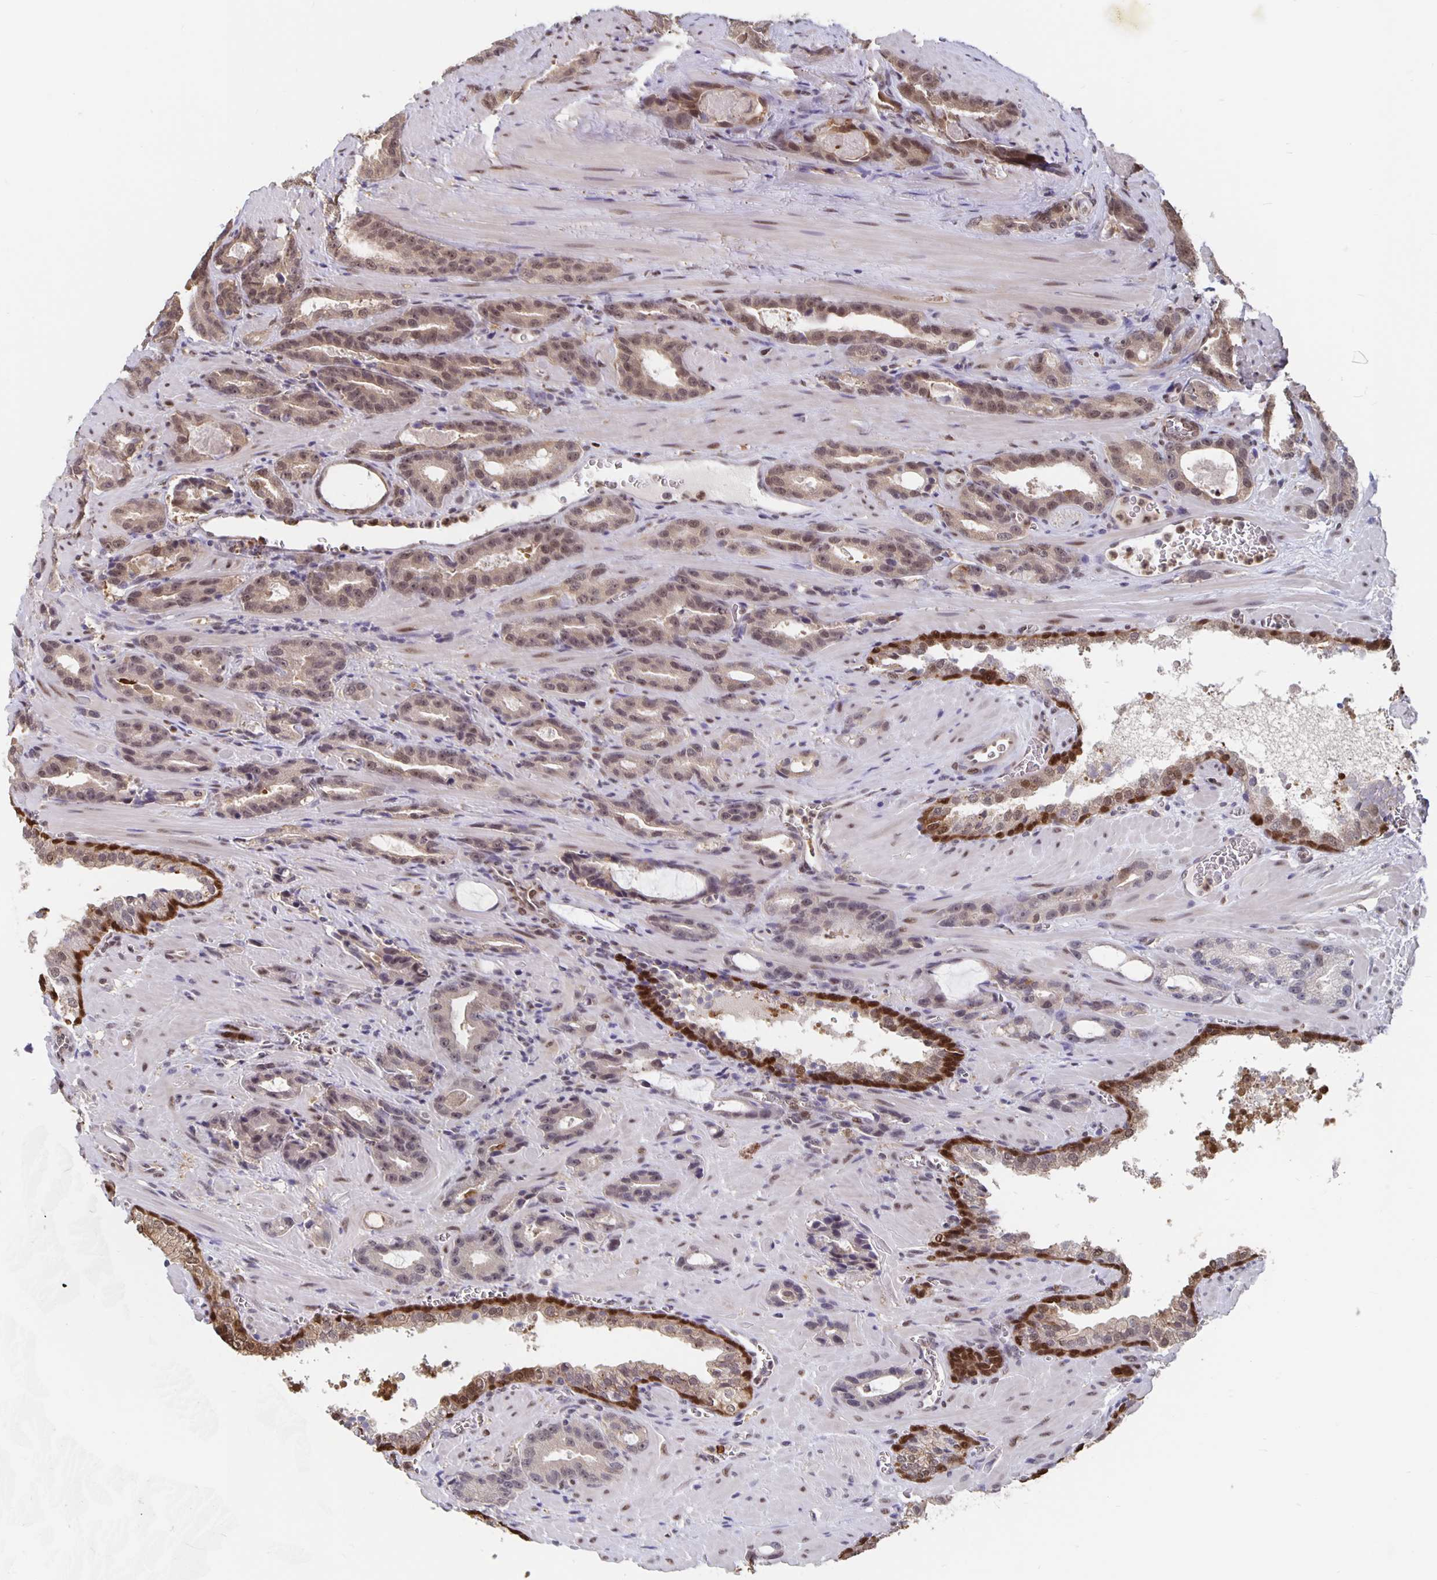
{"staining": {"intensity": "weak", "quantity": ">75%", "location": "nuclear"}, "tissue": "prostate cancer", "cell_type": "Tumor cells", "image_type": "cancer", "snomed": [{"axis": "morphology", "description": "Adenocarcinoma, High grade"}, {"axis": "topography", "description": "Prostate"}], "caption": "The immunohistochemical stain labels weak nuclear positivity in tumor cells of prostate cancer tissue.", "gene": "ZNF691", "patient": {"sex": "male", "age": 65}}